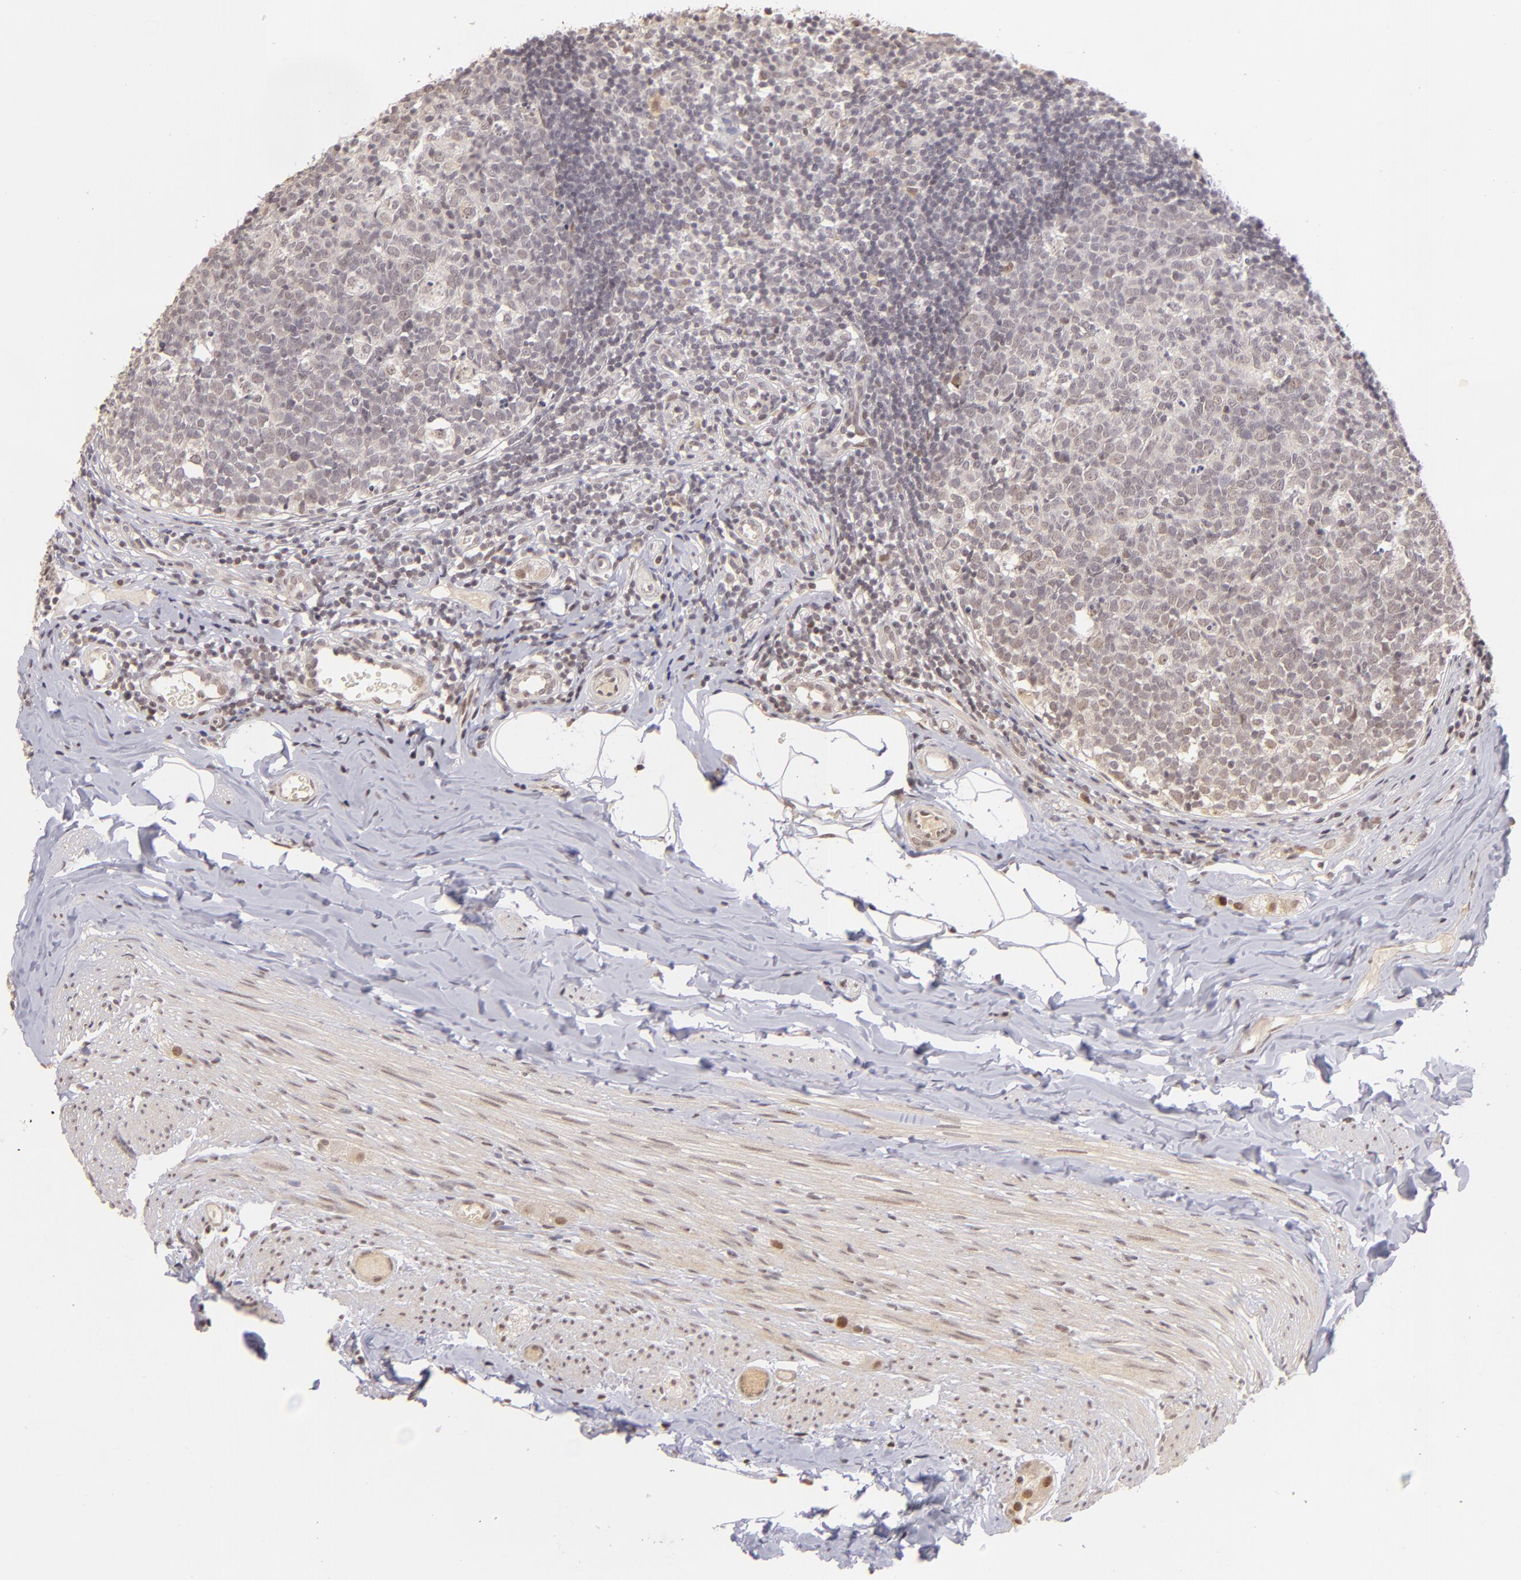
{"staining": {"intensity": "weak", "quantity": "<25%", "location": "nuclear"}, "tissue": "appendix", "cell_type": "Glandular cells", "image_type": "normal", "snomed": [{"axis": "morphology", "description": "Normal tissue, NOS"}, {"axis": "topography", "description": "Appendix"}], "caption": "Human appendix stained for a protein using immunohistochemistry (IHC) exhibits no staining in glandular cells.", "gene": "RARB", "patient": {"sex": "female", "age": 9}}